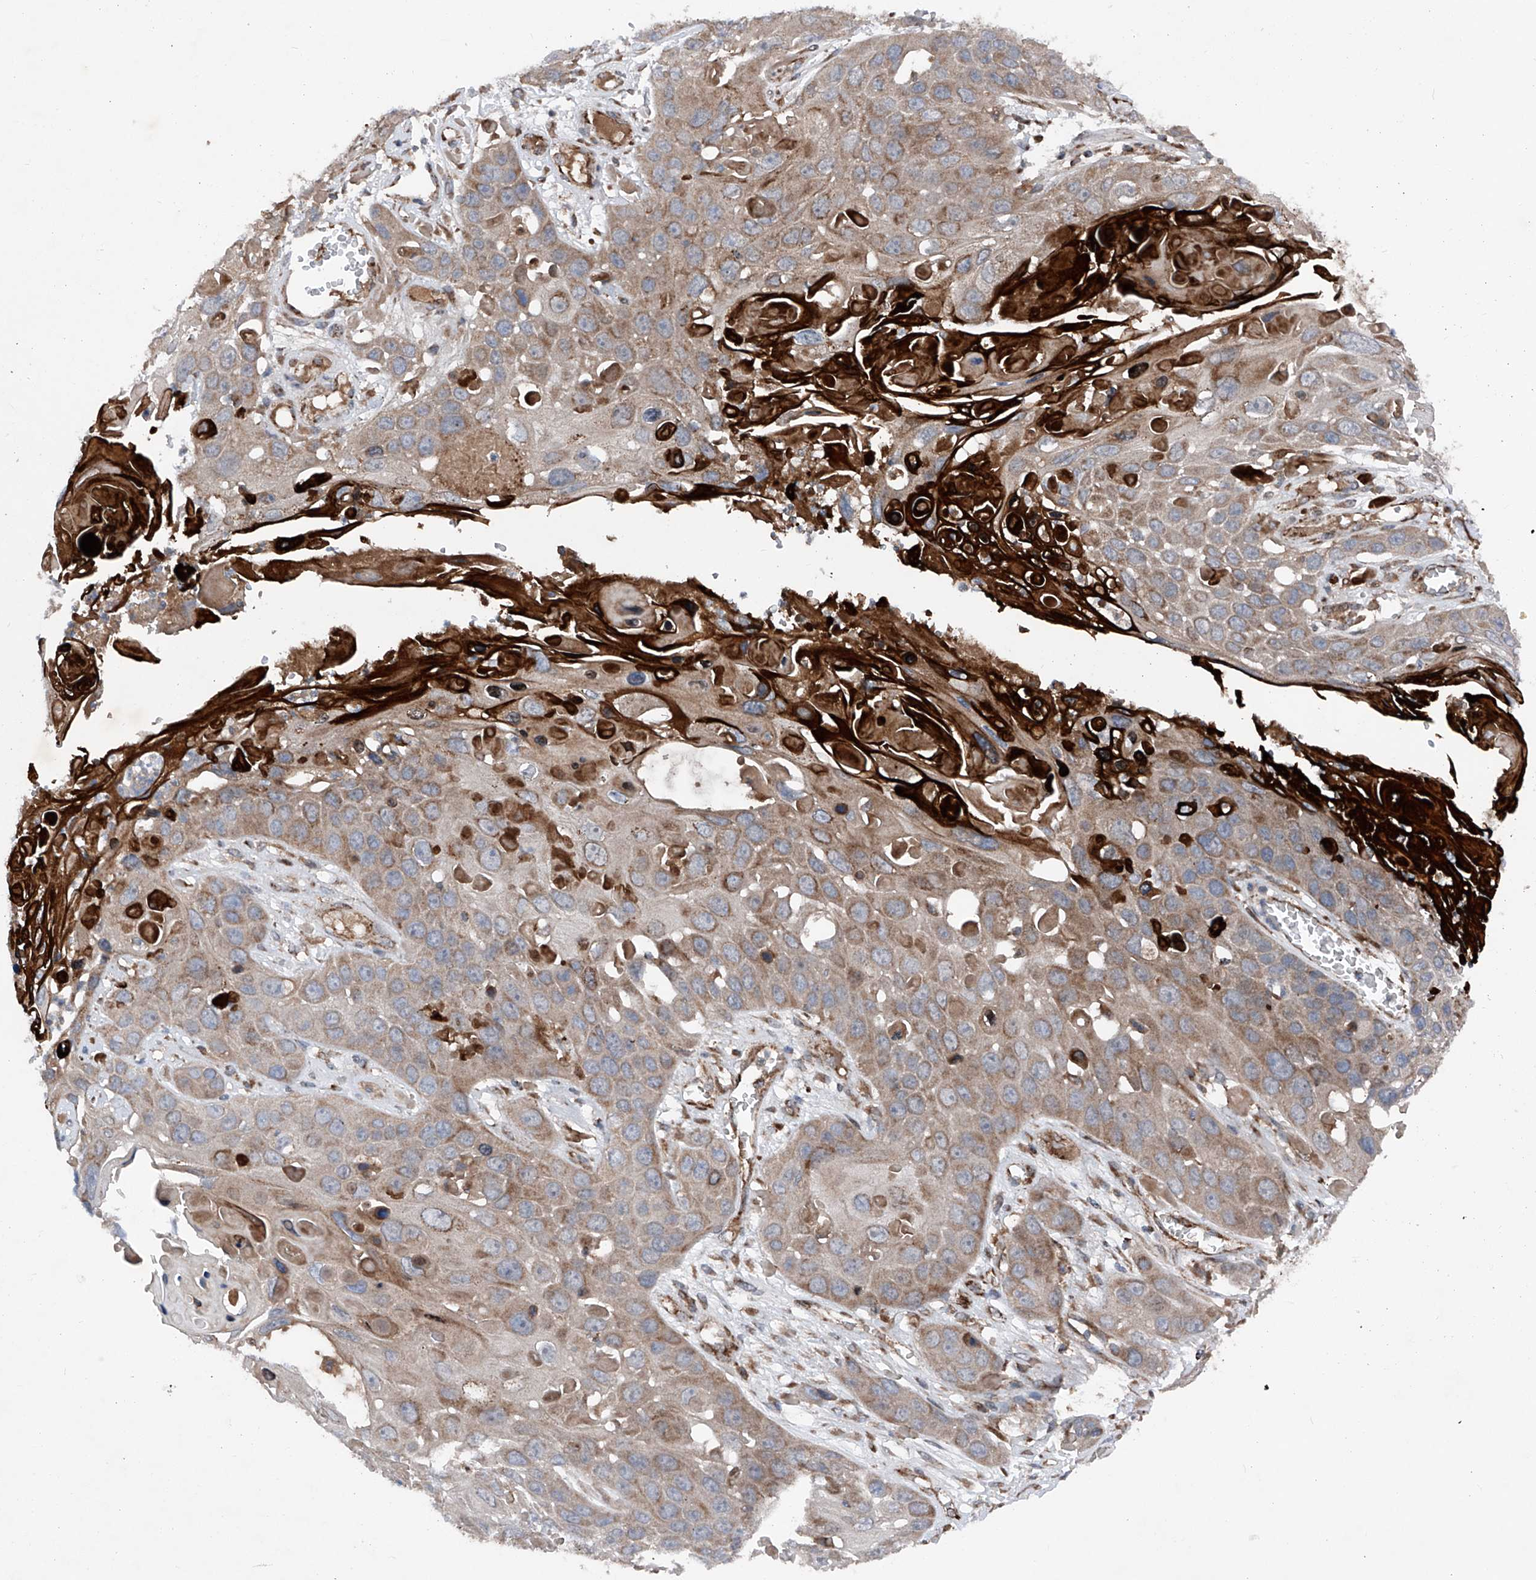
{"staining": {"intensity": "moderate", "quantity": ">75%", "location": "cytoplasmic/membranous"}, "tissue": "skin cancer", "cell_type": "Tumor cells", "image_type": "cancer", "snomed": [{"axis": "morphology", "description": "Squamous cell carcinoma, NOS"}, {"axis": "topography", "description": "Skin"}], "caption": "Human squamous cell carcinoma (skin) stained with a brown dye exhibits moderate cytoplasmic/membranous positive staining in about >75% of tumor cells.", "gene": "DAD1", "patient": {"sex": "male", "age": 55}}